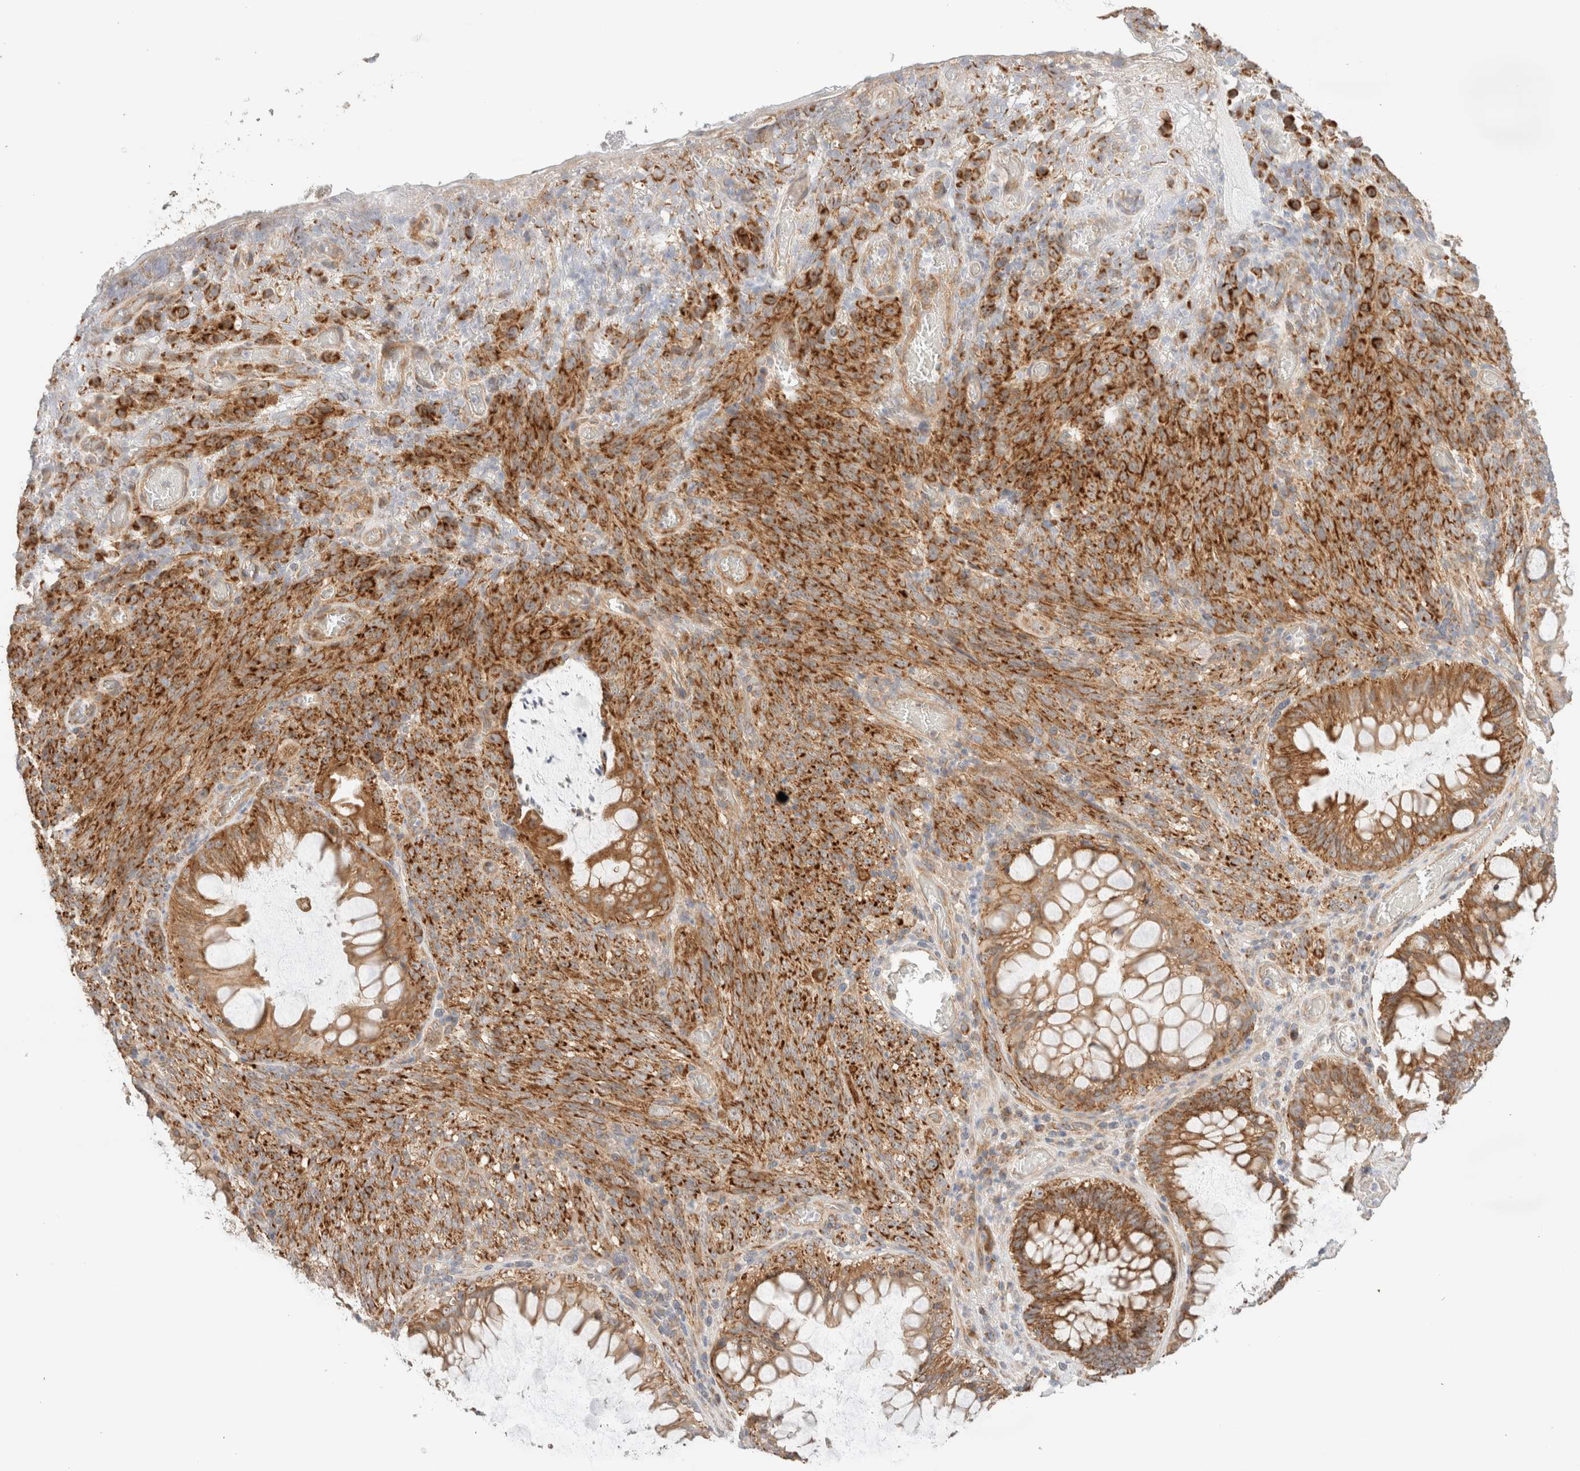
{"staining": {"intensity": "strong", "quantity": ">75%", "location": "cytoplasmic/membranous"}, "tissue": "melanoma", "cell_type": "Tumor cells", "image_type": "cancer", "snomed": [{"axis": "morphology", "description": "Malignant melanoma, NOS"}, {"axis": "topography", "description": "Rectum"}], "caption": "An IHC micrograph of tumor tissue is shown. Protein staining in brown labels strong cytoplasmic/membranous positivity in malignant melanoma within tumor cells. Nuclei are stained in blue.", "gene": "MRM3", "patient": {"sex": "female", "age": 81}}